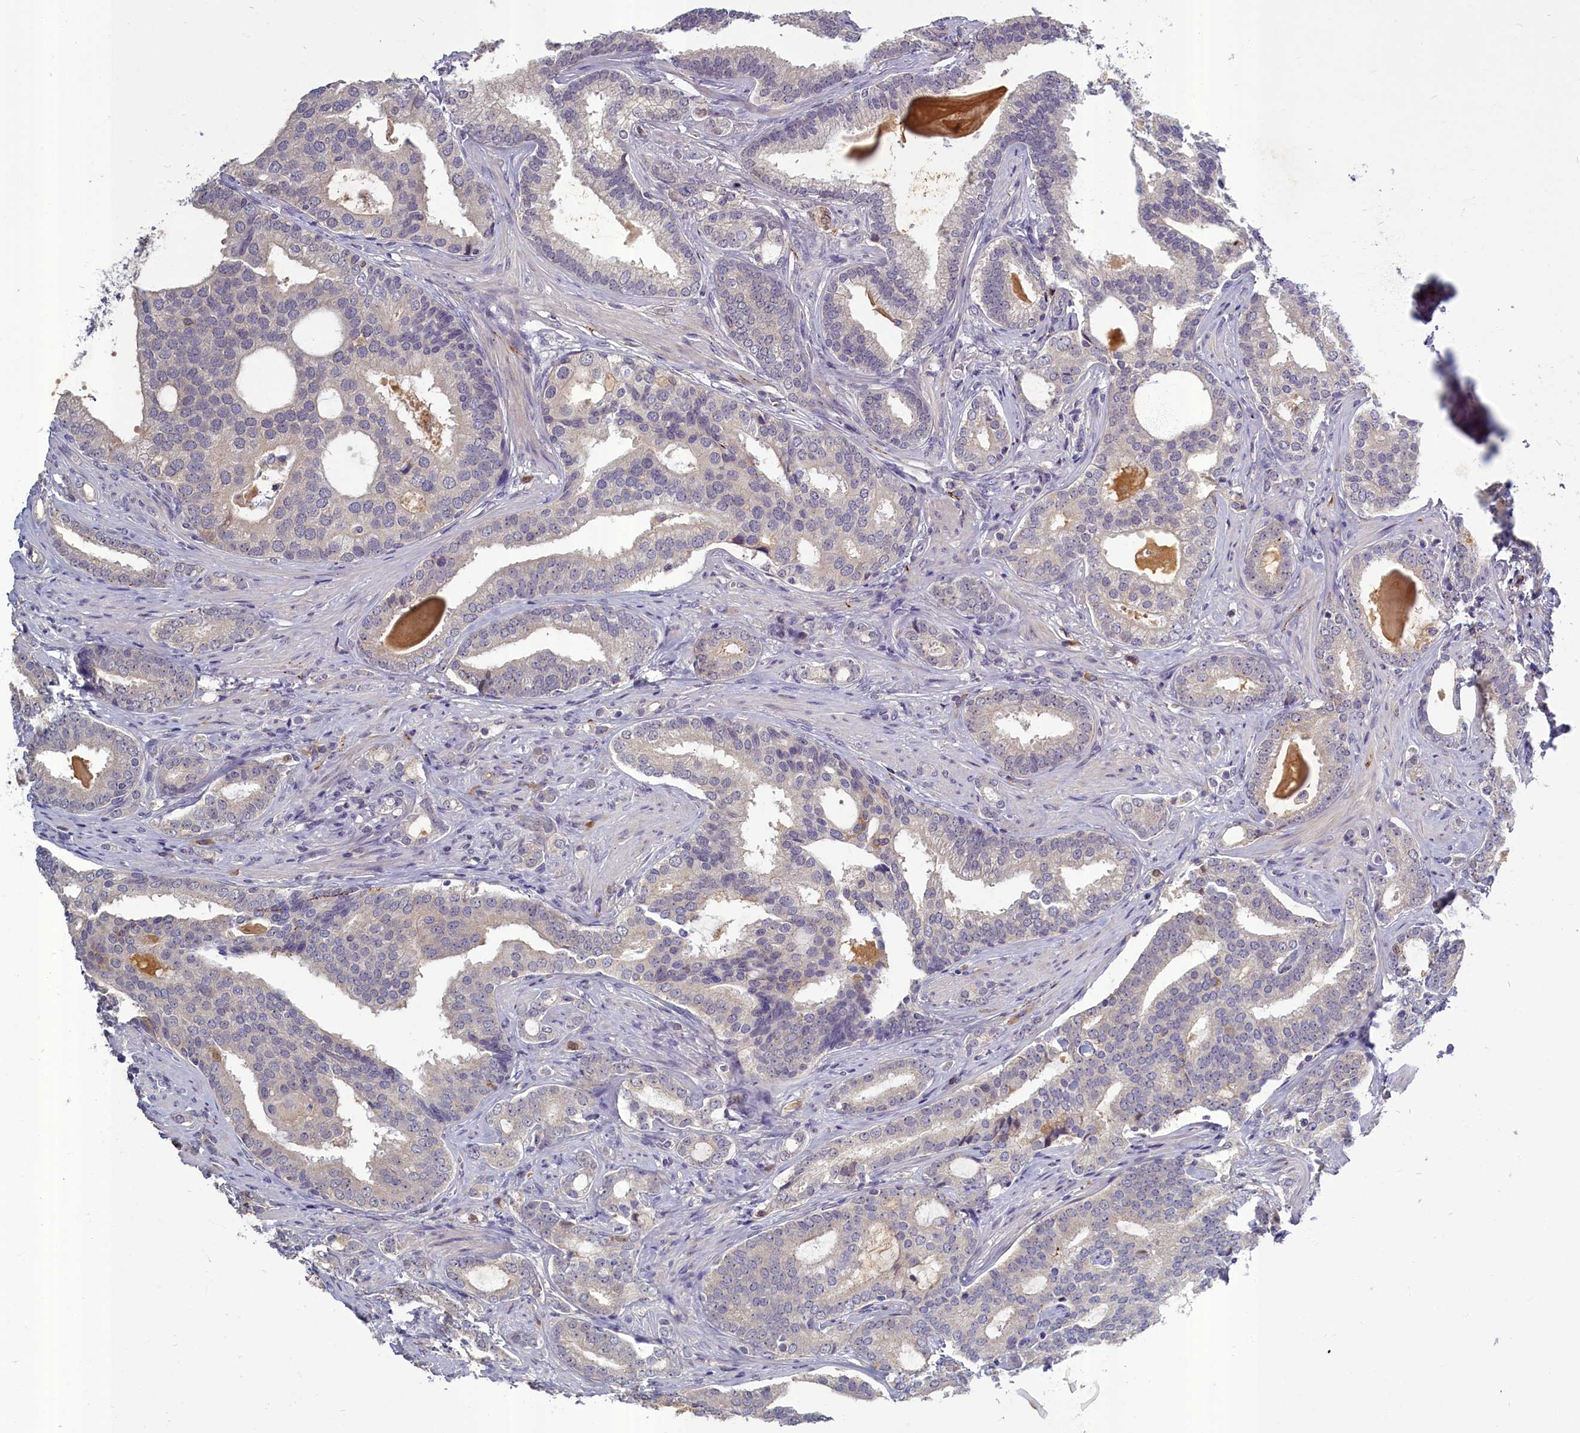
{"staining": {"intensity": "negative", "quantity": "none", "location": "none"}, "tissue": "prostate cancer", "cell_type": "Tumor cells", "image_type": "cancer", "snomed": [{"axis": "morphology", "description": "Adenocarcinoma, High grade"}, {"axis": "topography", "description": "Prostate"}], "caption": "Tumor cells are negative for protein expression in human adenocarcinoma (high-grade) (prostate).", "gene": "SV2C", "patient": {"sex": "male", "age": 63}}